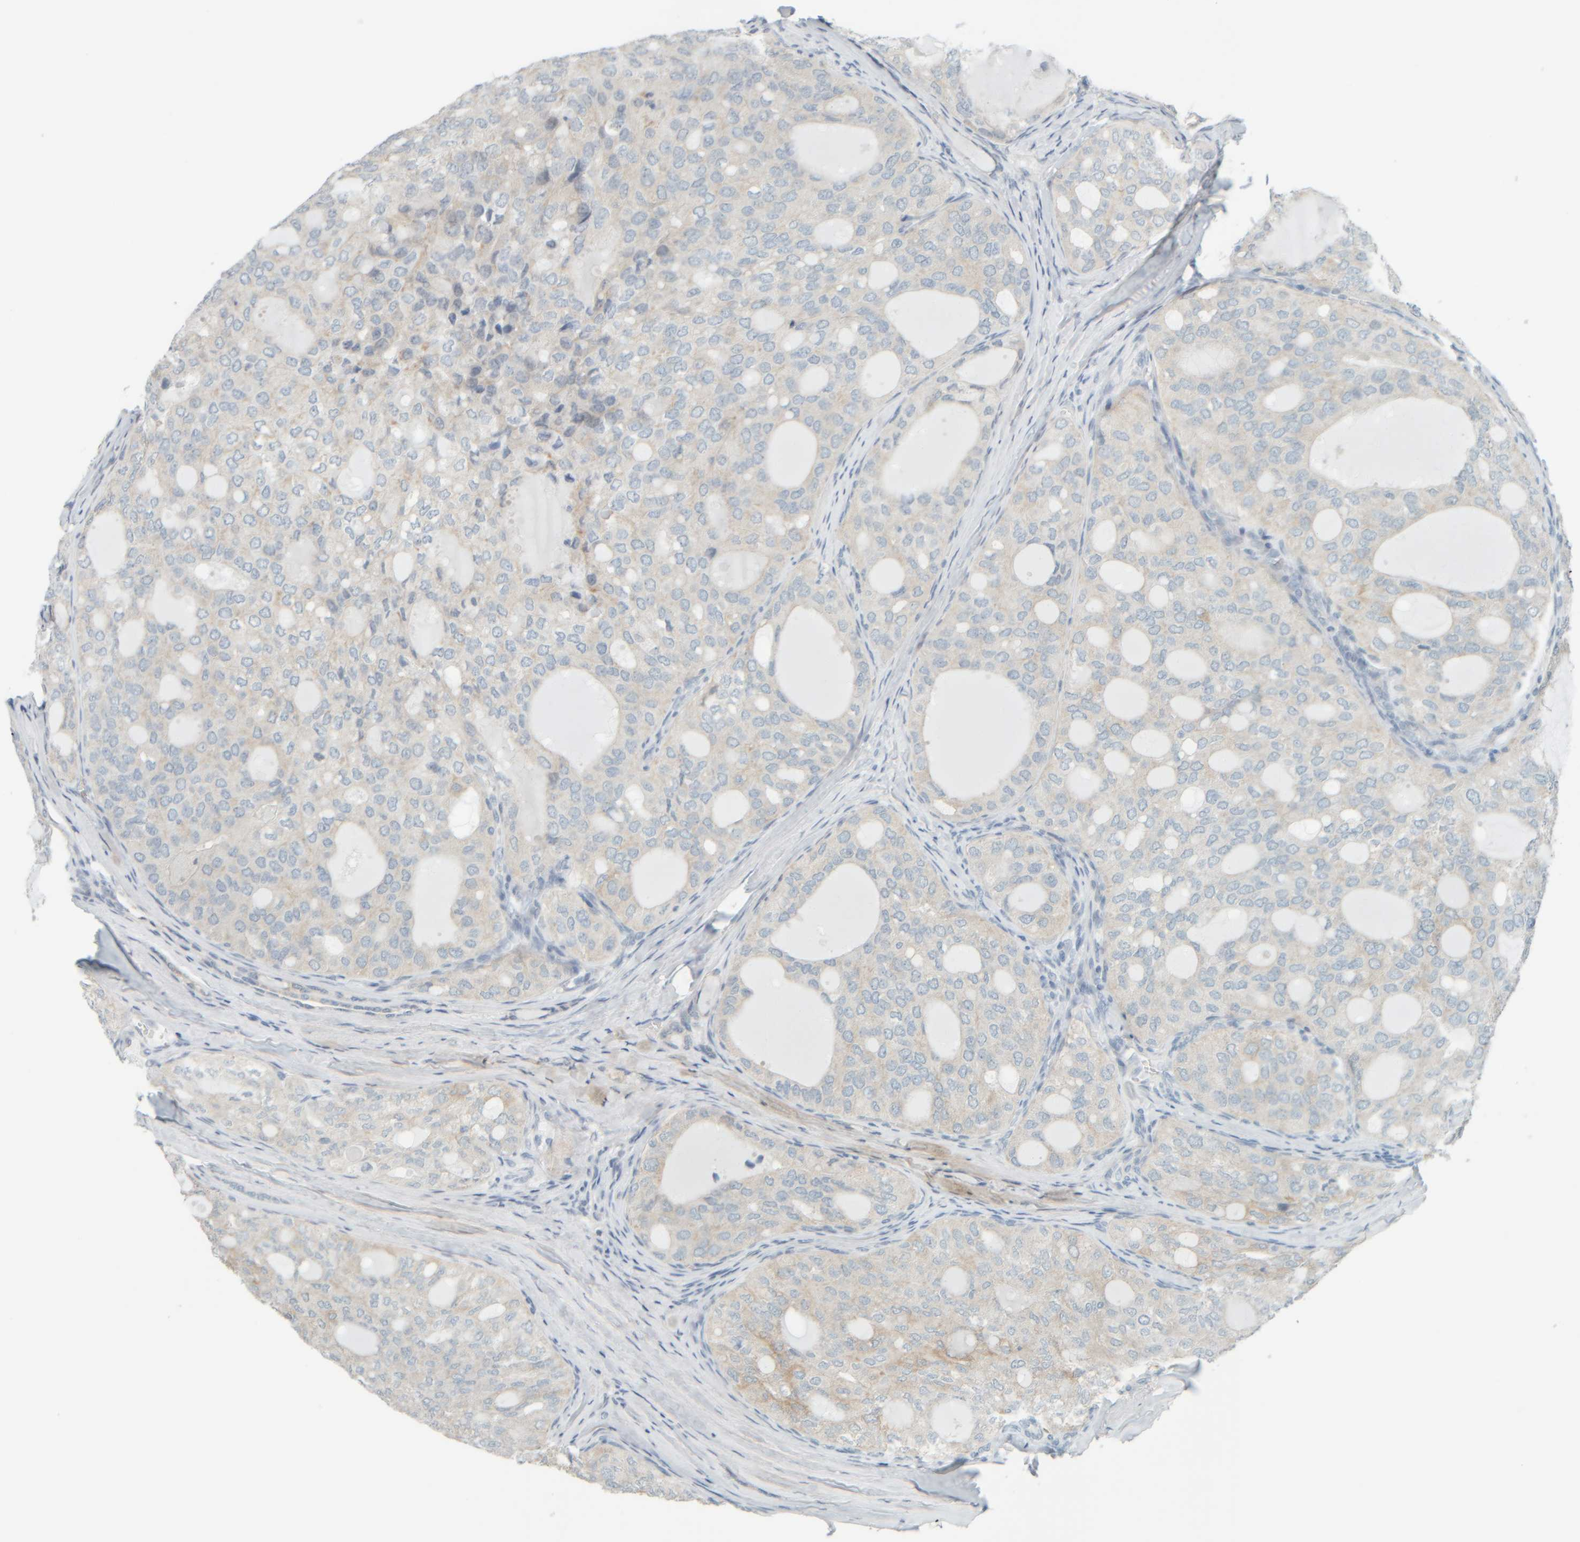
{"staining": {"intensity": "weak", "quantity": "<25%", "location": "cytoplasmic/membranous"}, "tissue": "thyroid cancer", "cell_type": "Tumor cells", "image_type": "cancer", "snomed": [{"axis": "morphology", "description": "Follicular adenoma carcinoma, NOS"}, {"axis": "topography", "description": "Thyroid gland"}], "caption": "Immunohistochemical staining of human thyroid cancer (follicular adenoma carcinoma) displays no significant staining in tumor cells. (DAB immunohistochemistry, high magnification).", "gene": "PTGES3L-AARSD1", "patient": {"sex": "male", "age": 75}}